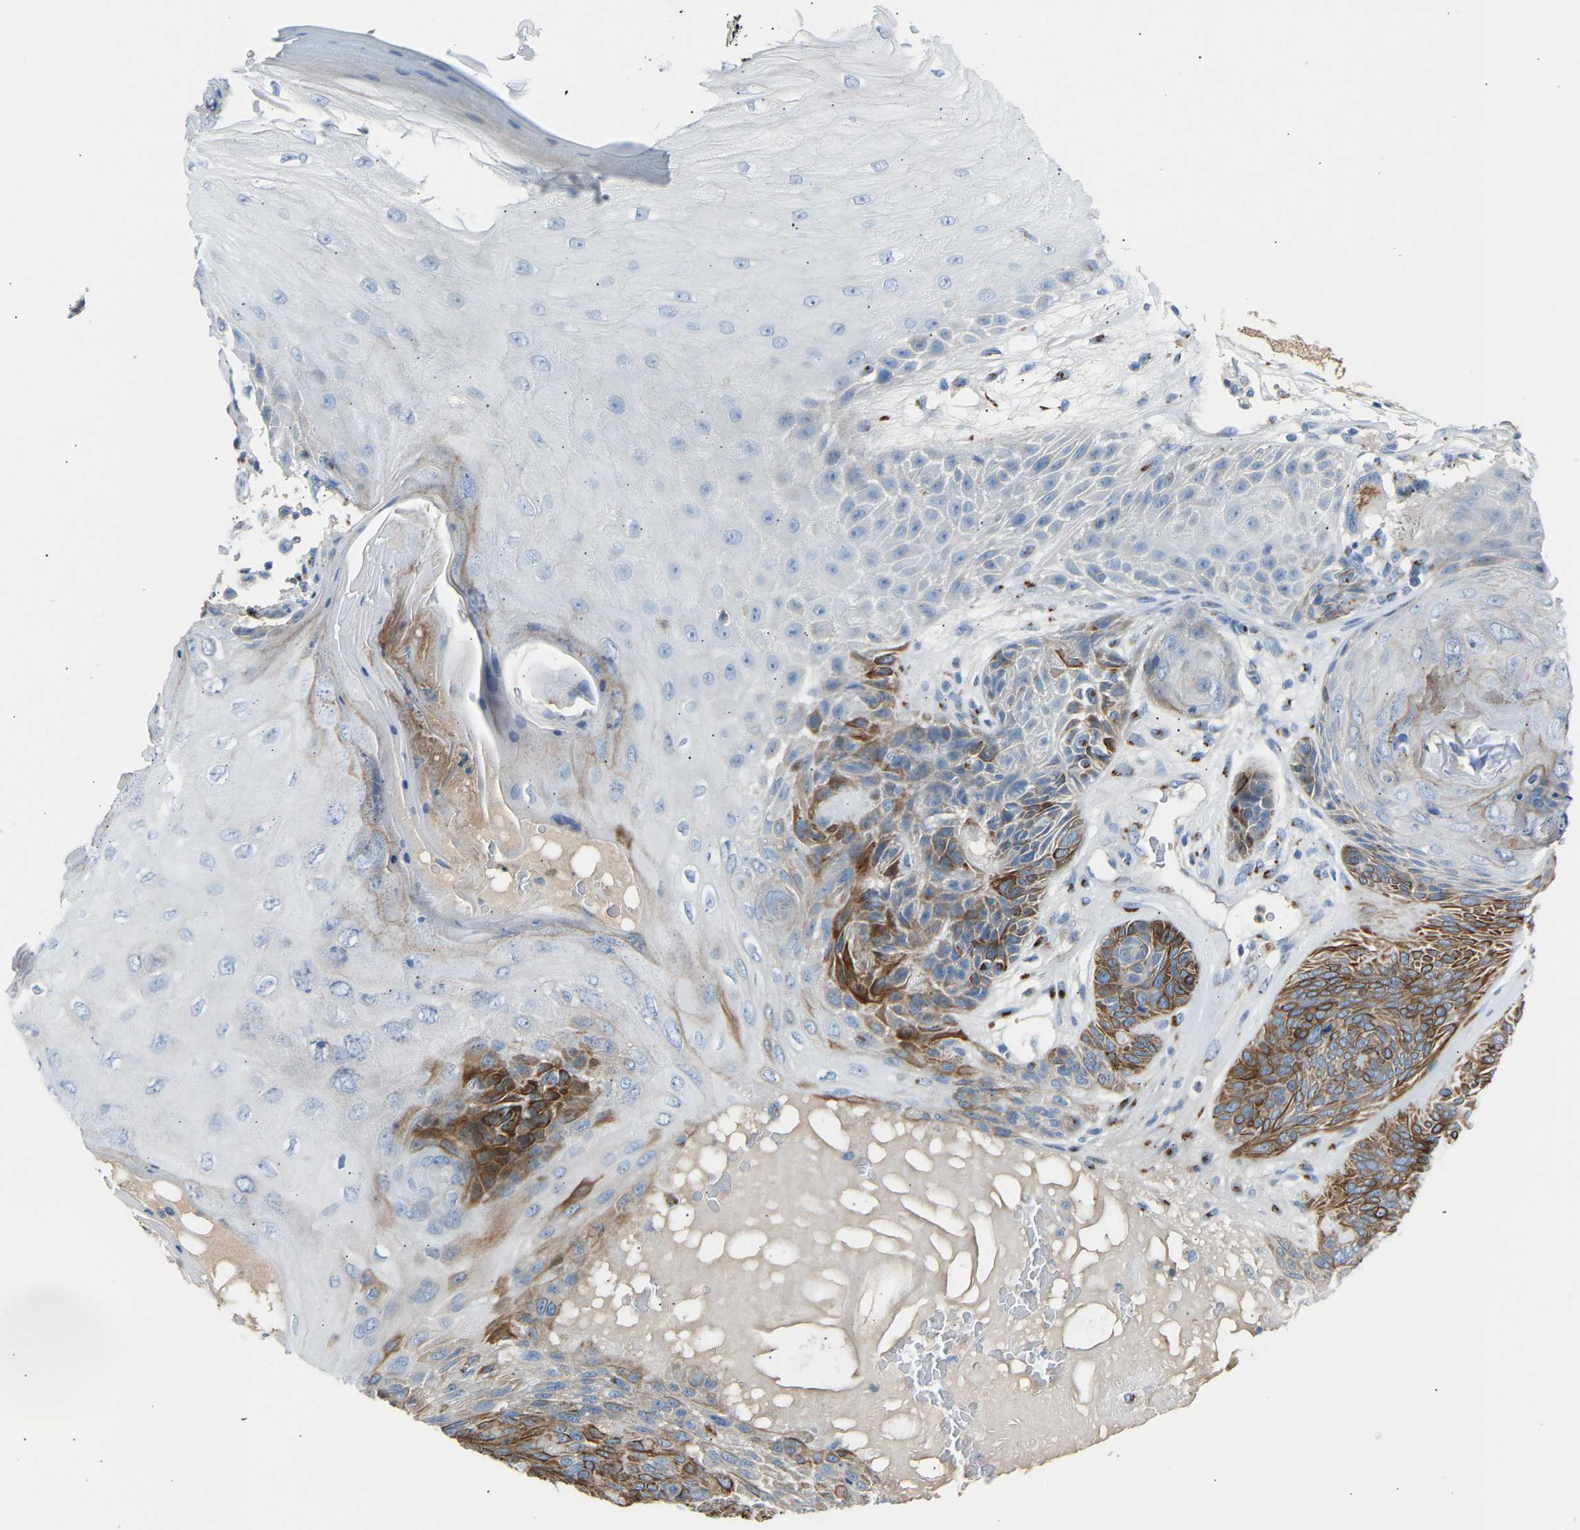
{"staining": {"intensity": "moderate", "quantity": ">75%", "location": "cytoplasmic/membranous"}, "tissue": "skin cancer", "cell_type": "Tumor cells", "image_type": "cancer", "snomed": [{"axis": "morphology", "description": "Basal cell carcinoma"}, {"axis": "topography", "description": "Skin"}], "caption": "Tumor cells exhibit medium levels of moderate cytoplasmic/membranous expression in about >75% of cells in skin cancer.", "gene": "CYREN", "patient": {"sex": "male", "age": 55}}